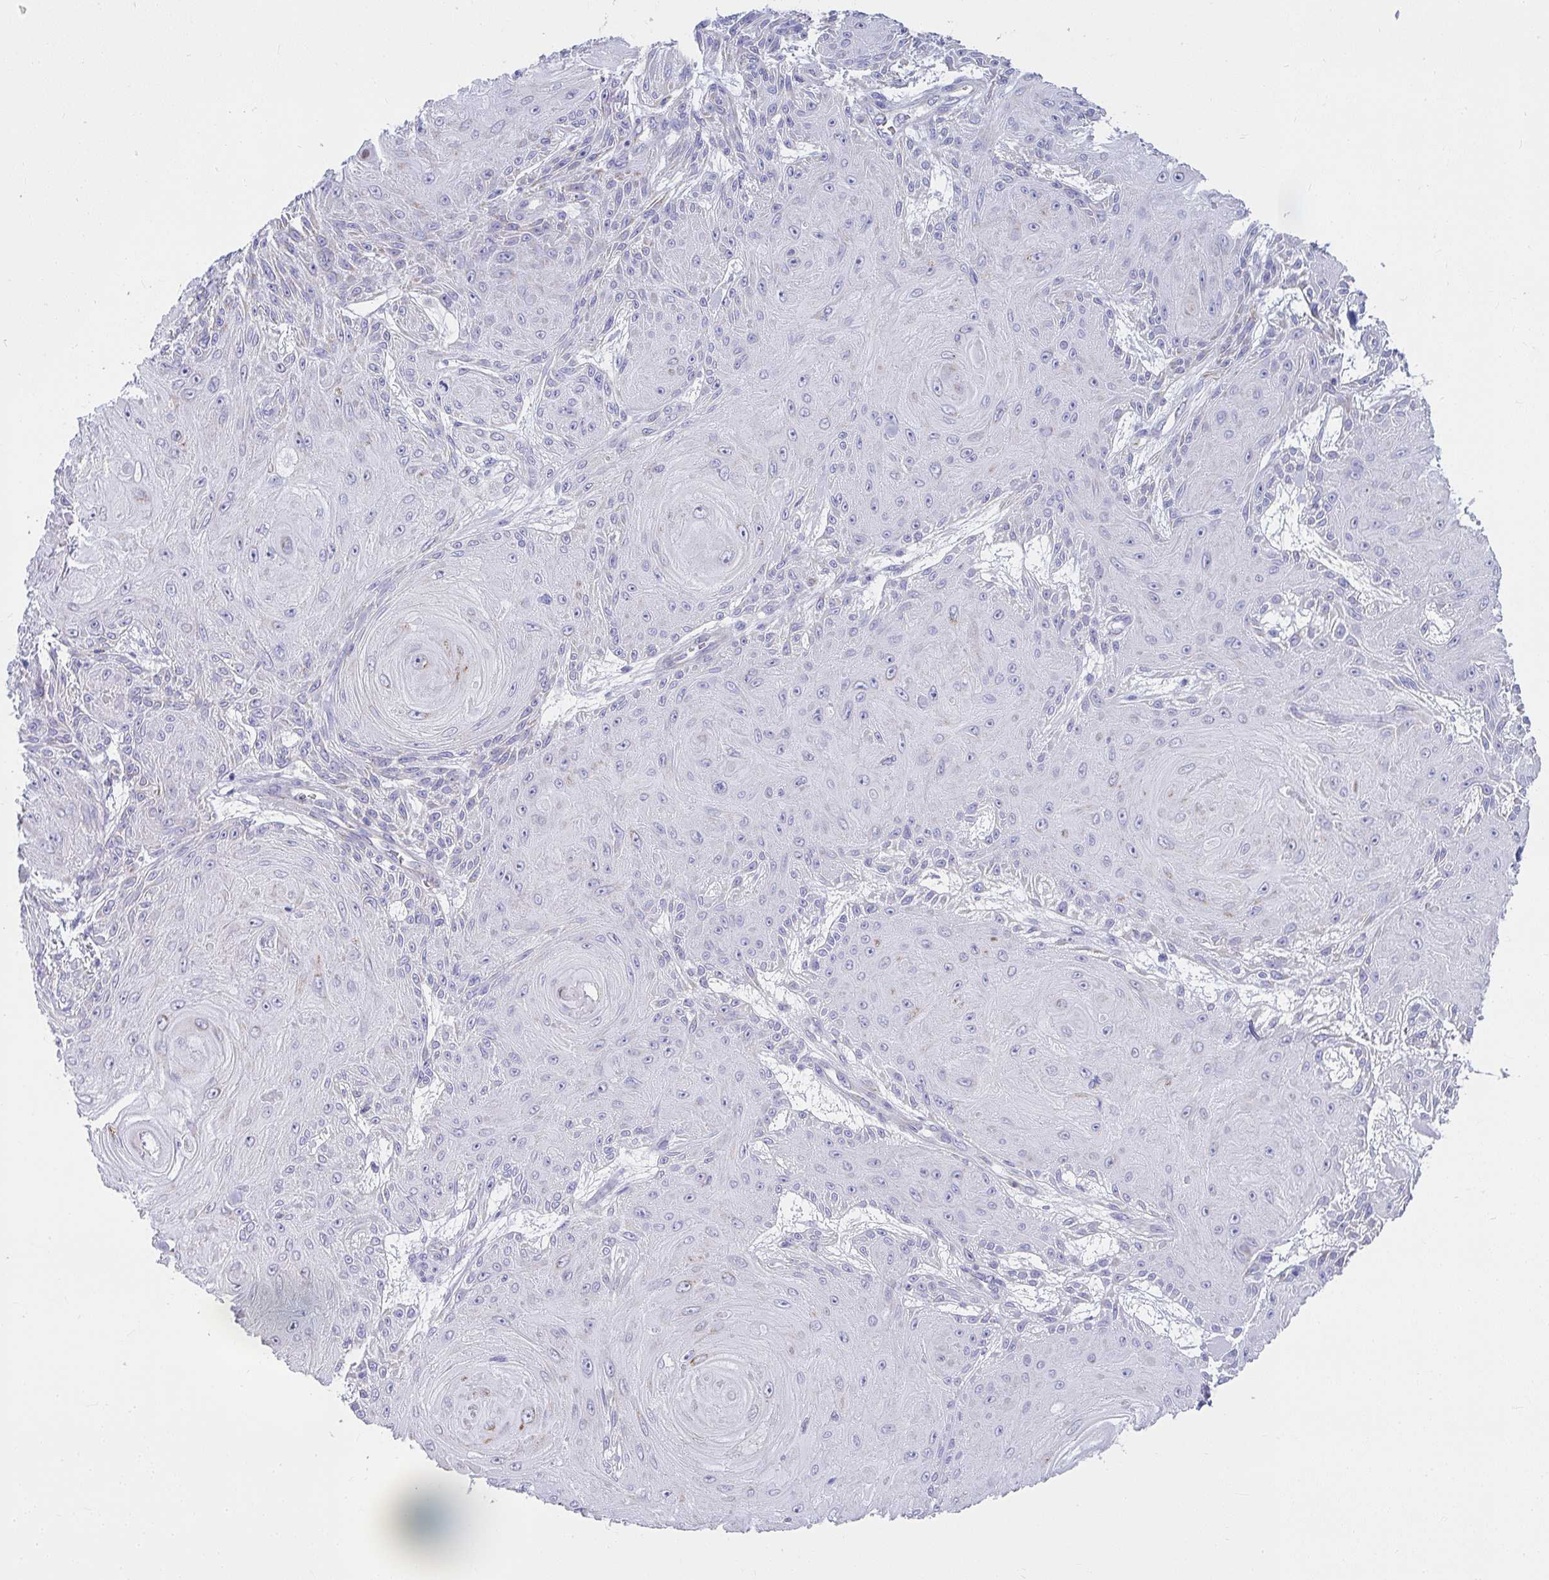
{"staining": {"intensity": "negative", "quantity": "none", "location": "none"}, "tissue": "skin cancer", "cell_type": "Tumor cells", "image_type": "cancer", "snomed": [{"axis": "morphology", "description": "Squamous cell carcinoma, NOS"}, {"axis": "topography", "description": "Skin"}], "caption": "Skin cancer (squamous cell carcinoma) was stained to show a protein in brown. There is no significant expression in tumor cells.", "gene": "SLC6A1", "patient": {"sex": "male", "age": 88}}